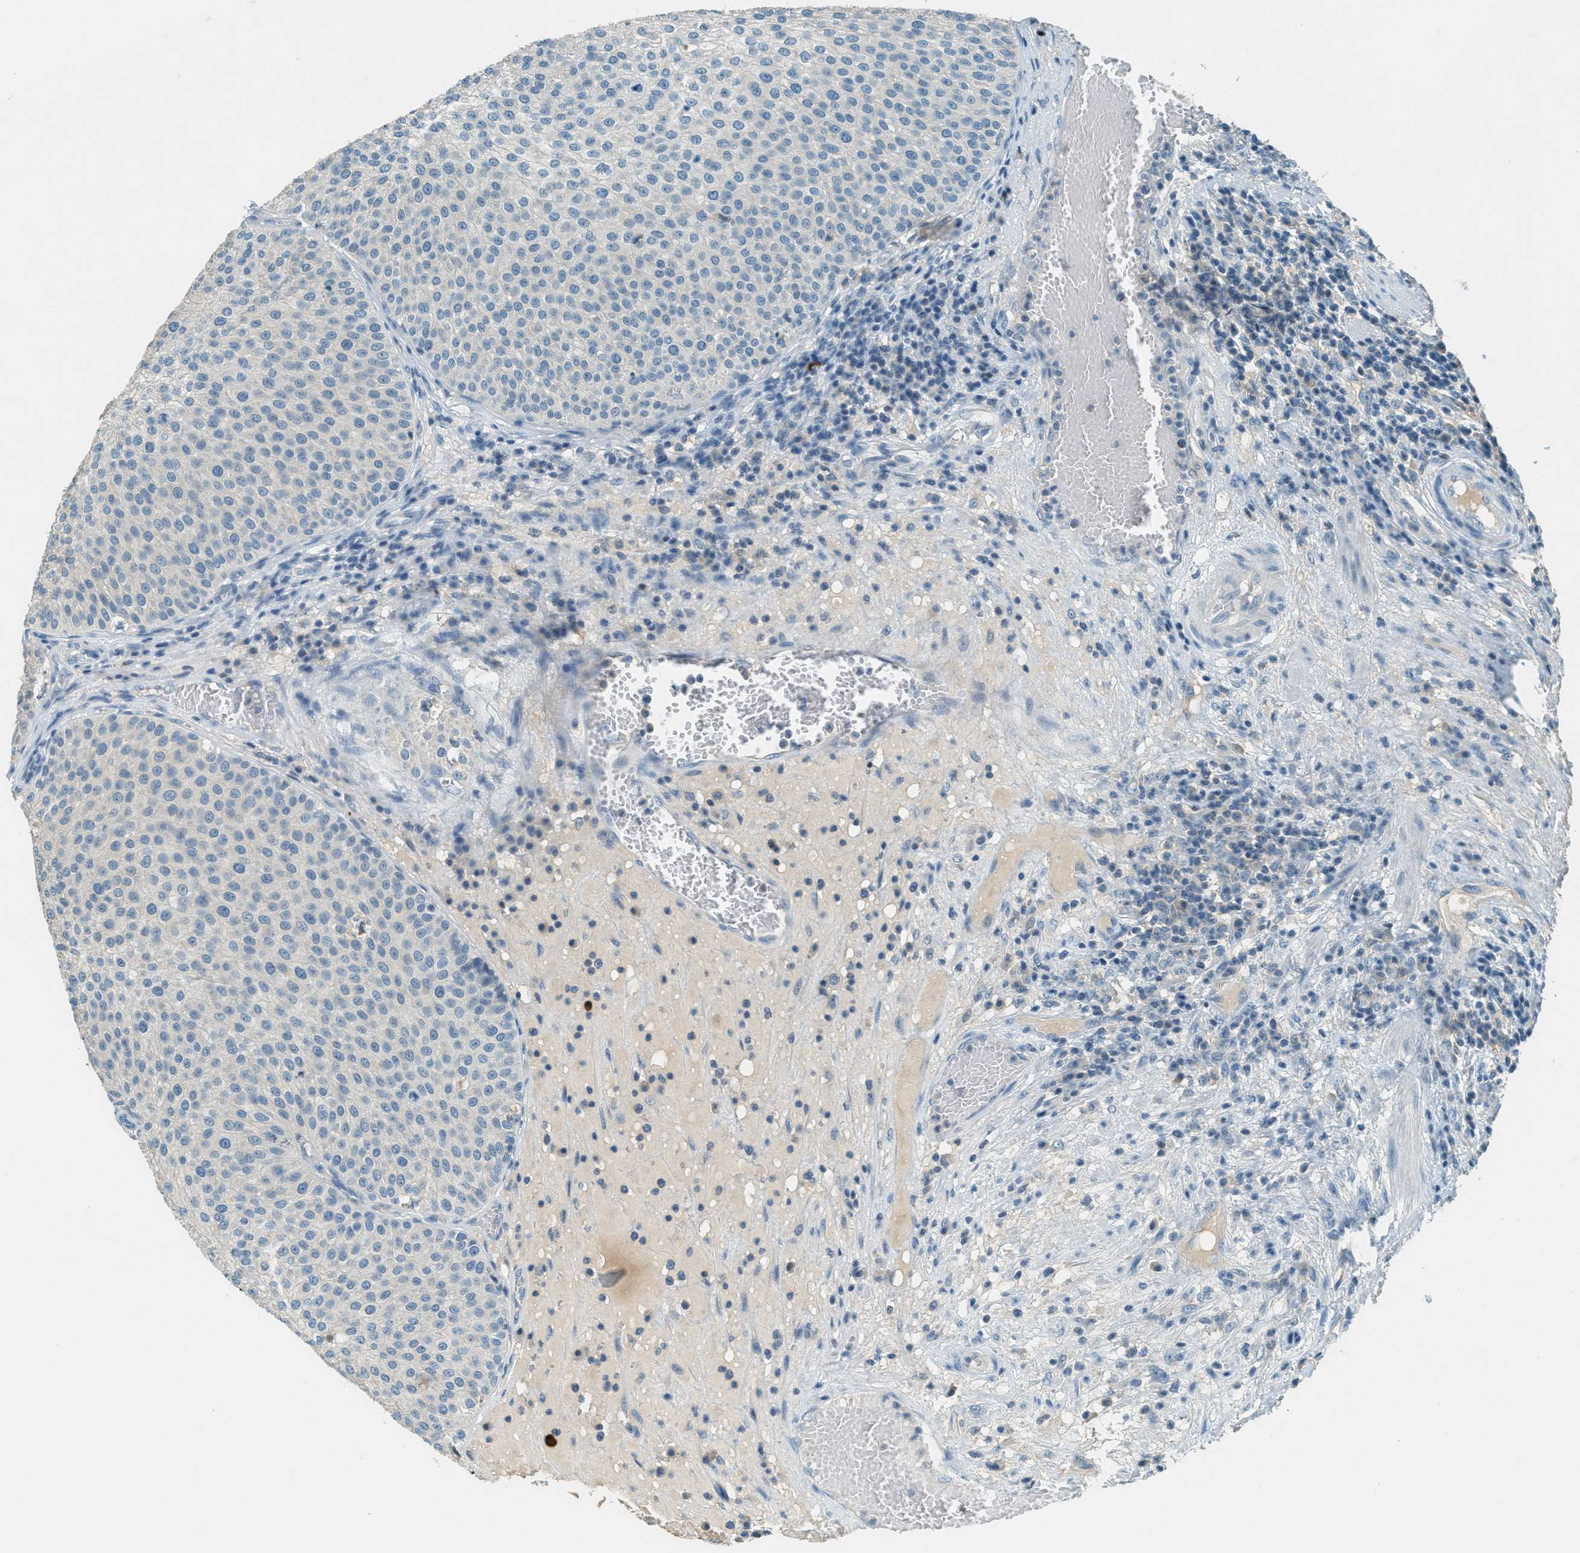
{"staining": {"intensity": "negative", "quantity": "none", "location": "none"}, "tissue": "urothelial cancer", "cell_type": "Tumor cells", "image_type": "cancer", "snomed": [{"axis": "morphology", "description": "Urothelial carcinoma, Low grade"}, {"axis": "topography", "description": "Smooth muscle"}, {"axis": "topography", "description": "Urinary bladder"}], "caption": "Urothelial cancer stained for a protein using IHC exhibits no staining tumor cells.", "gene": "MSLN", "patient": {"sex": "male", "age": 60}}